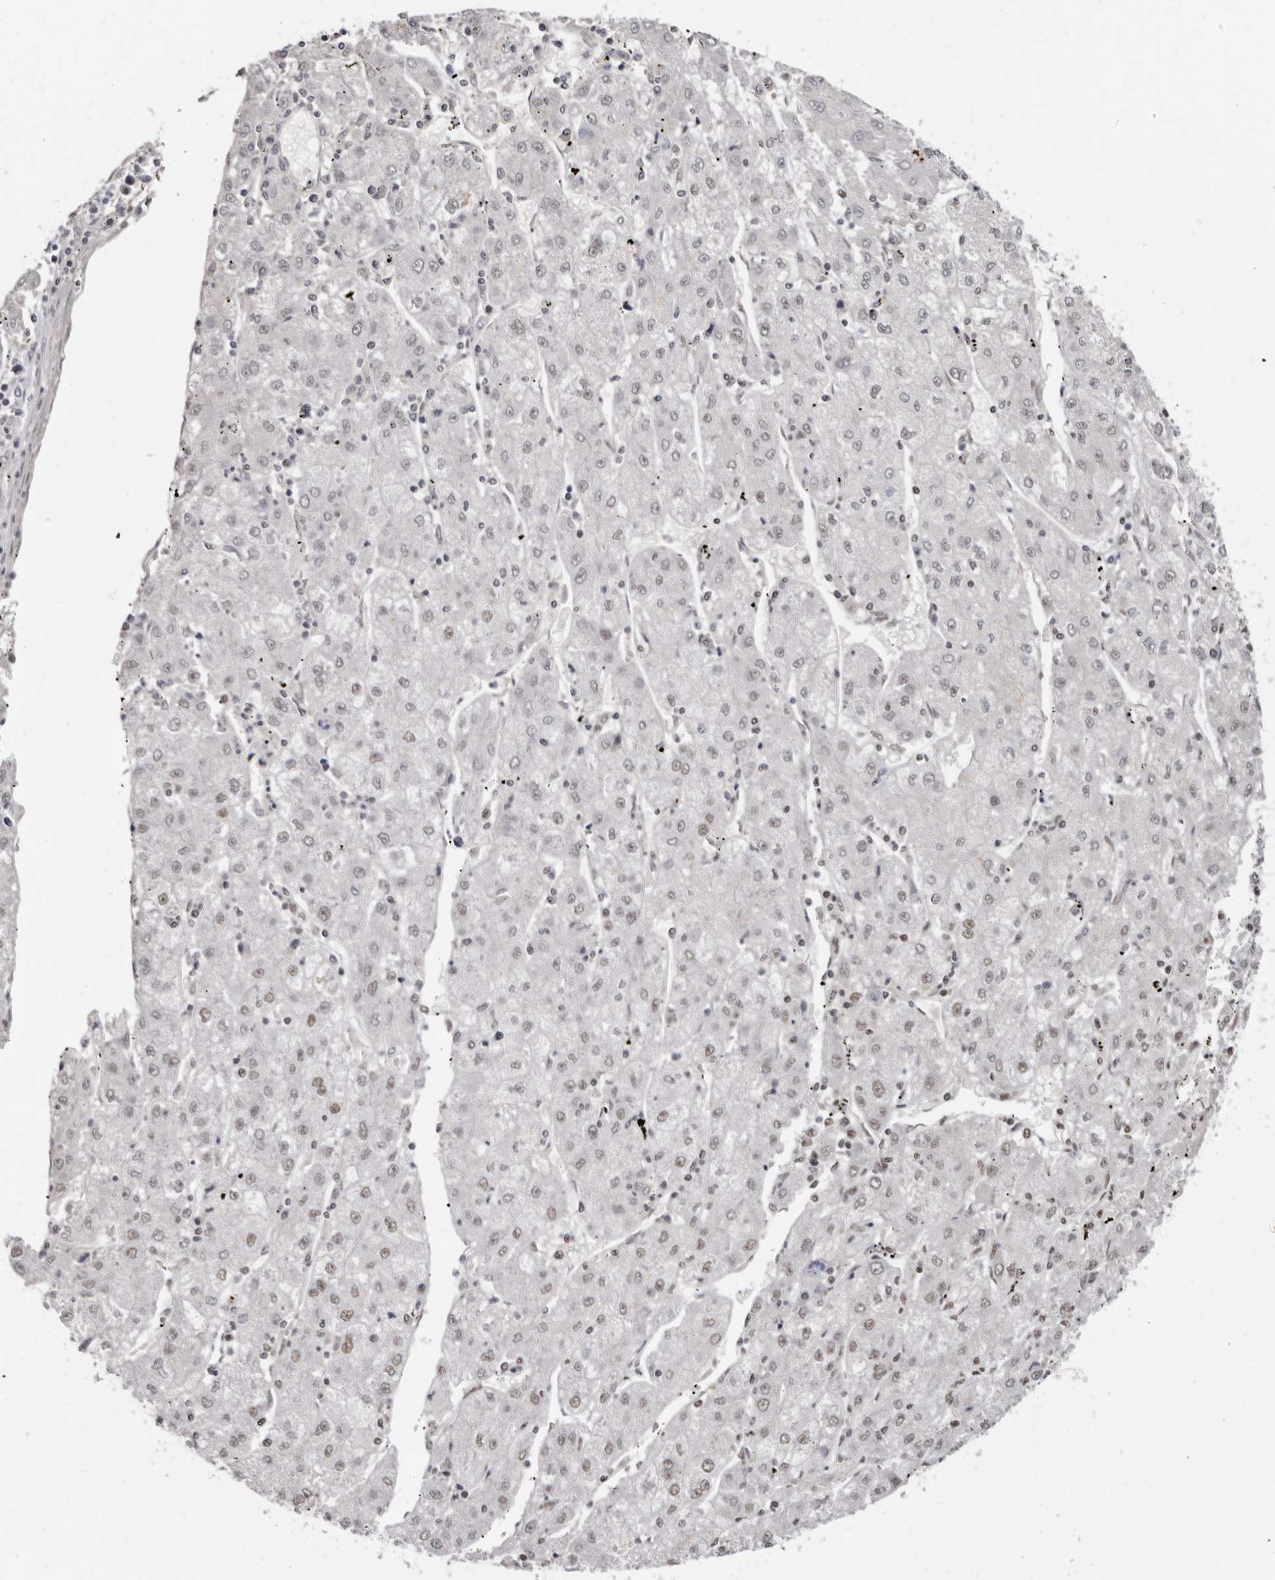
{"staining": {"intensity": "weak", "quantity": "<25%", "location": "nuclear"}, "tissue": "liver cancer", "cell_type": "Tumor cells", "image_type": "cancer", "snomed": [{"axis": "morphology", "description": "Carcinoma, Hepatocellular, NOS"}, {"axis": "topography", "description": "Liver"}], "caption": "High power microscopy micrograph of an IHC photomicrograph of liver cancer (hepatocellular carcinoma), revealing no significant positivity in tumor cells.", "gene": "SCAF4", "patient": {"sex": "male", "age": 72}}